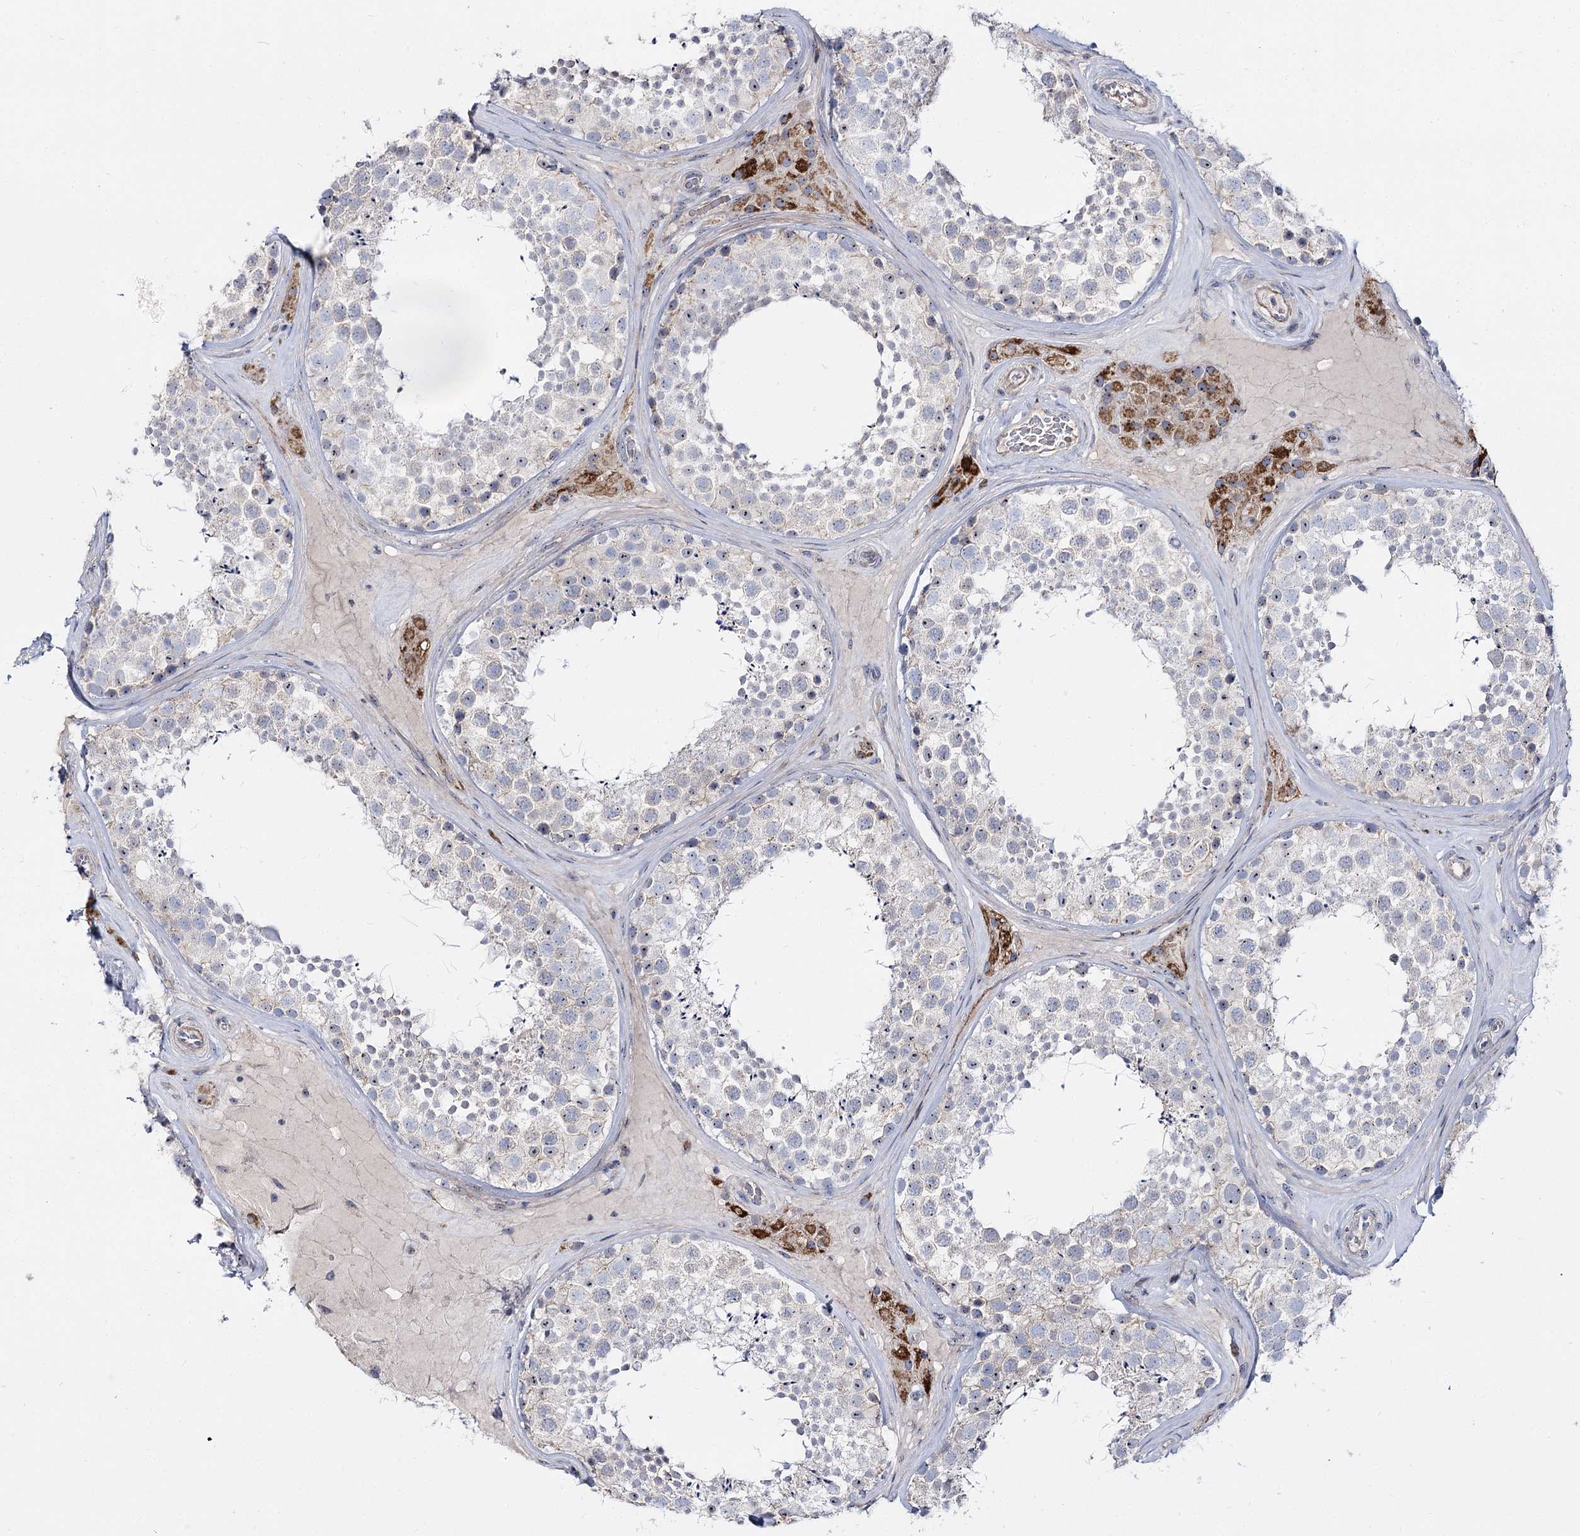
{"staining": {"intensity": "negative", "quantity": "none", "location": "none"}, "tissue": "testis", "cell_type": "Cells in seminiferous ducts", "image_type": "normal", "snomed": [{"axis": "morphology", "description": "Normal tissue, NOS"}, {"axis": "topography", "description": "Testis"}], "caption": "The histopathology image reveals no significant positivity in cells in seminiferous ducts of testis.", "gene": "SUOX", "patient": {"sex": "male", "age": 46}}